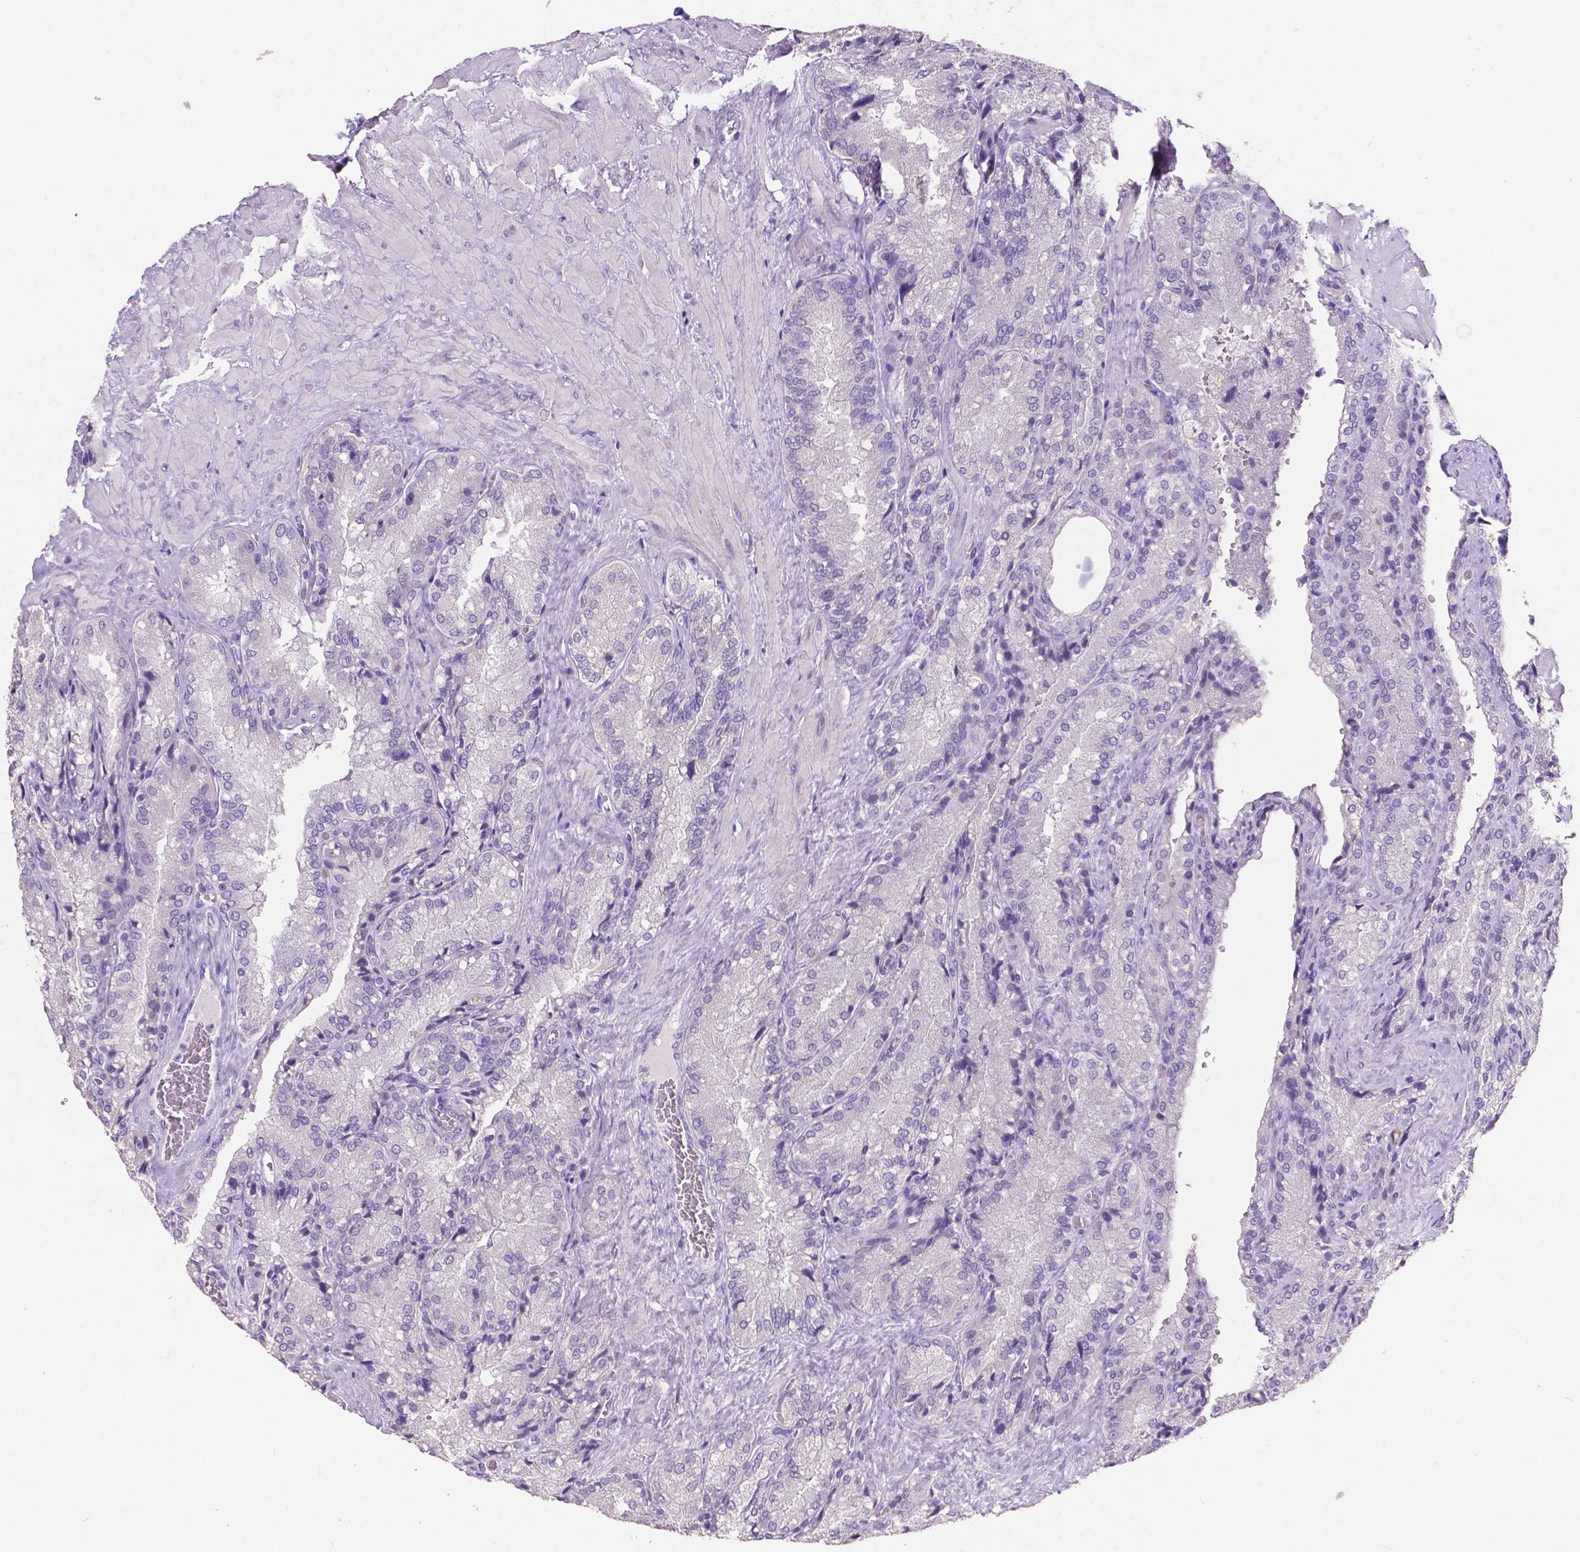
{"staining": {"intensity": "negative", "quantity": "none", "location": "none"}, "tissue": "seminal vesicle", "cell_type": "Glandular cells", "image_type": "normal", "snomed": [{"axis": "morphology", "description": "Normal tissue, NOS"}, {"axis": "topography", "description": "Seminal veicle"}], "caption": "This is an IHC image of unremarkable seminal vesicle. There is no expression in glandular cells.", "gene": "SATB2", "patient": {"sex": "male", "age": 57}}